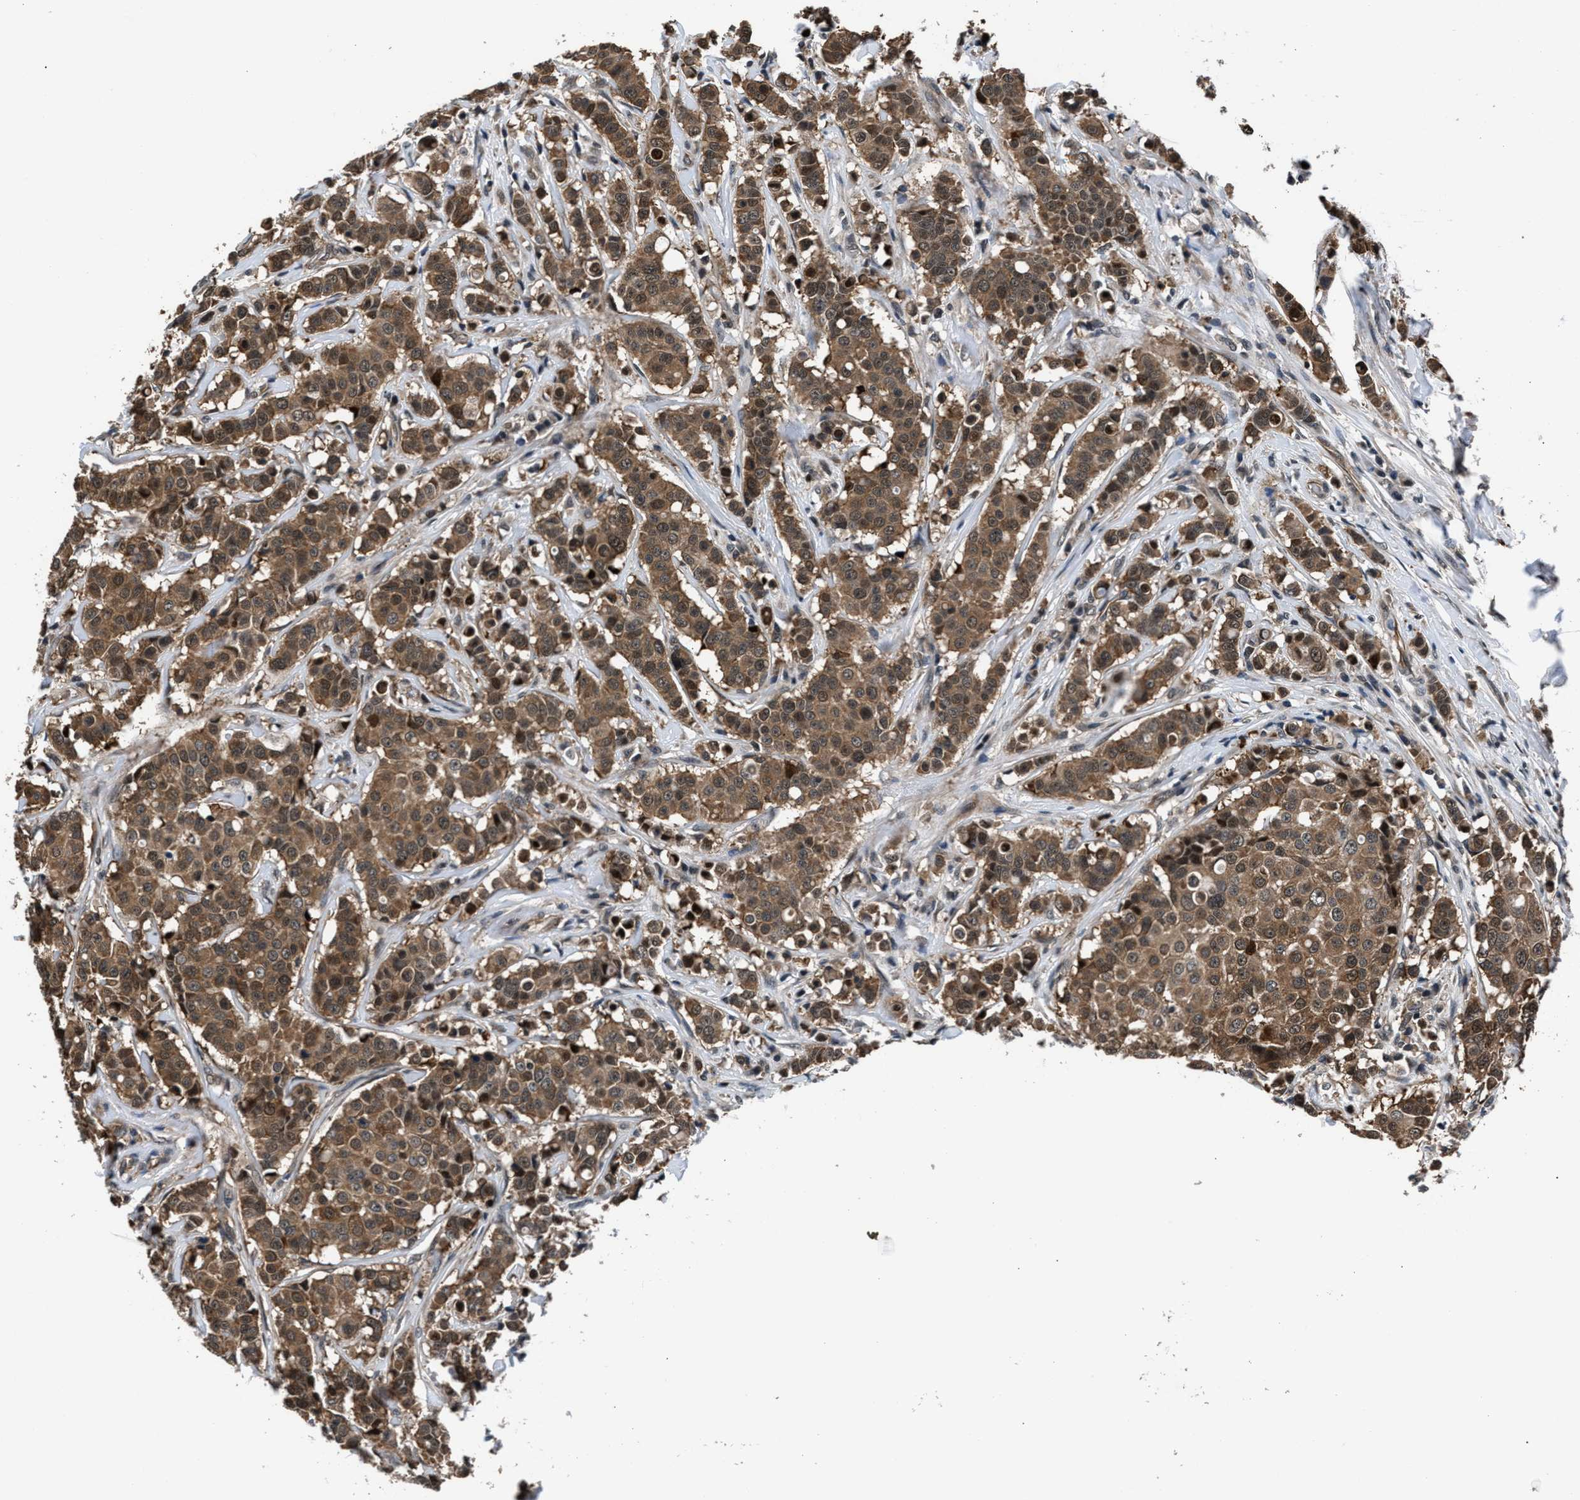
{"staining": {"intensity": "moderate", "quantity": ">75%", "location": "cytoplasmic/membranous"}, "tissue": "breast cancer", "cell_type": "Tumor cells", "image_type": "cancer", "snomed": [{"axis": "morphology", "description": "Duct carcinoma"}, {"axis": "topography", "description": "Breast"}], "caption": "Immunohistochemical staining of invasive ductal carcinoma (breast) shows medium levels of moderate cytoplasmic/membranous protein positivity in about >75% of tumor cells. The staining was performed using DAB to visualize the protein expression in brown, while the nuclei were stained in blue with hematoxylin (Magnification: 20x).", "gene": "RBM33", "patient": {"sex": "female", "age": 27}}